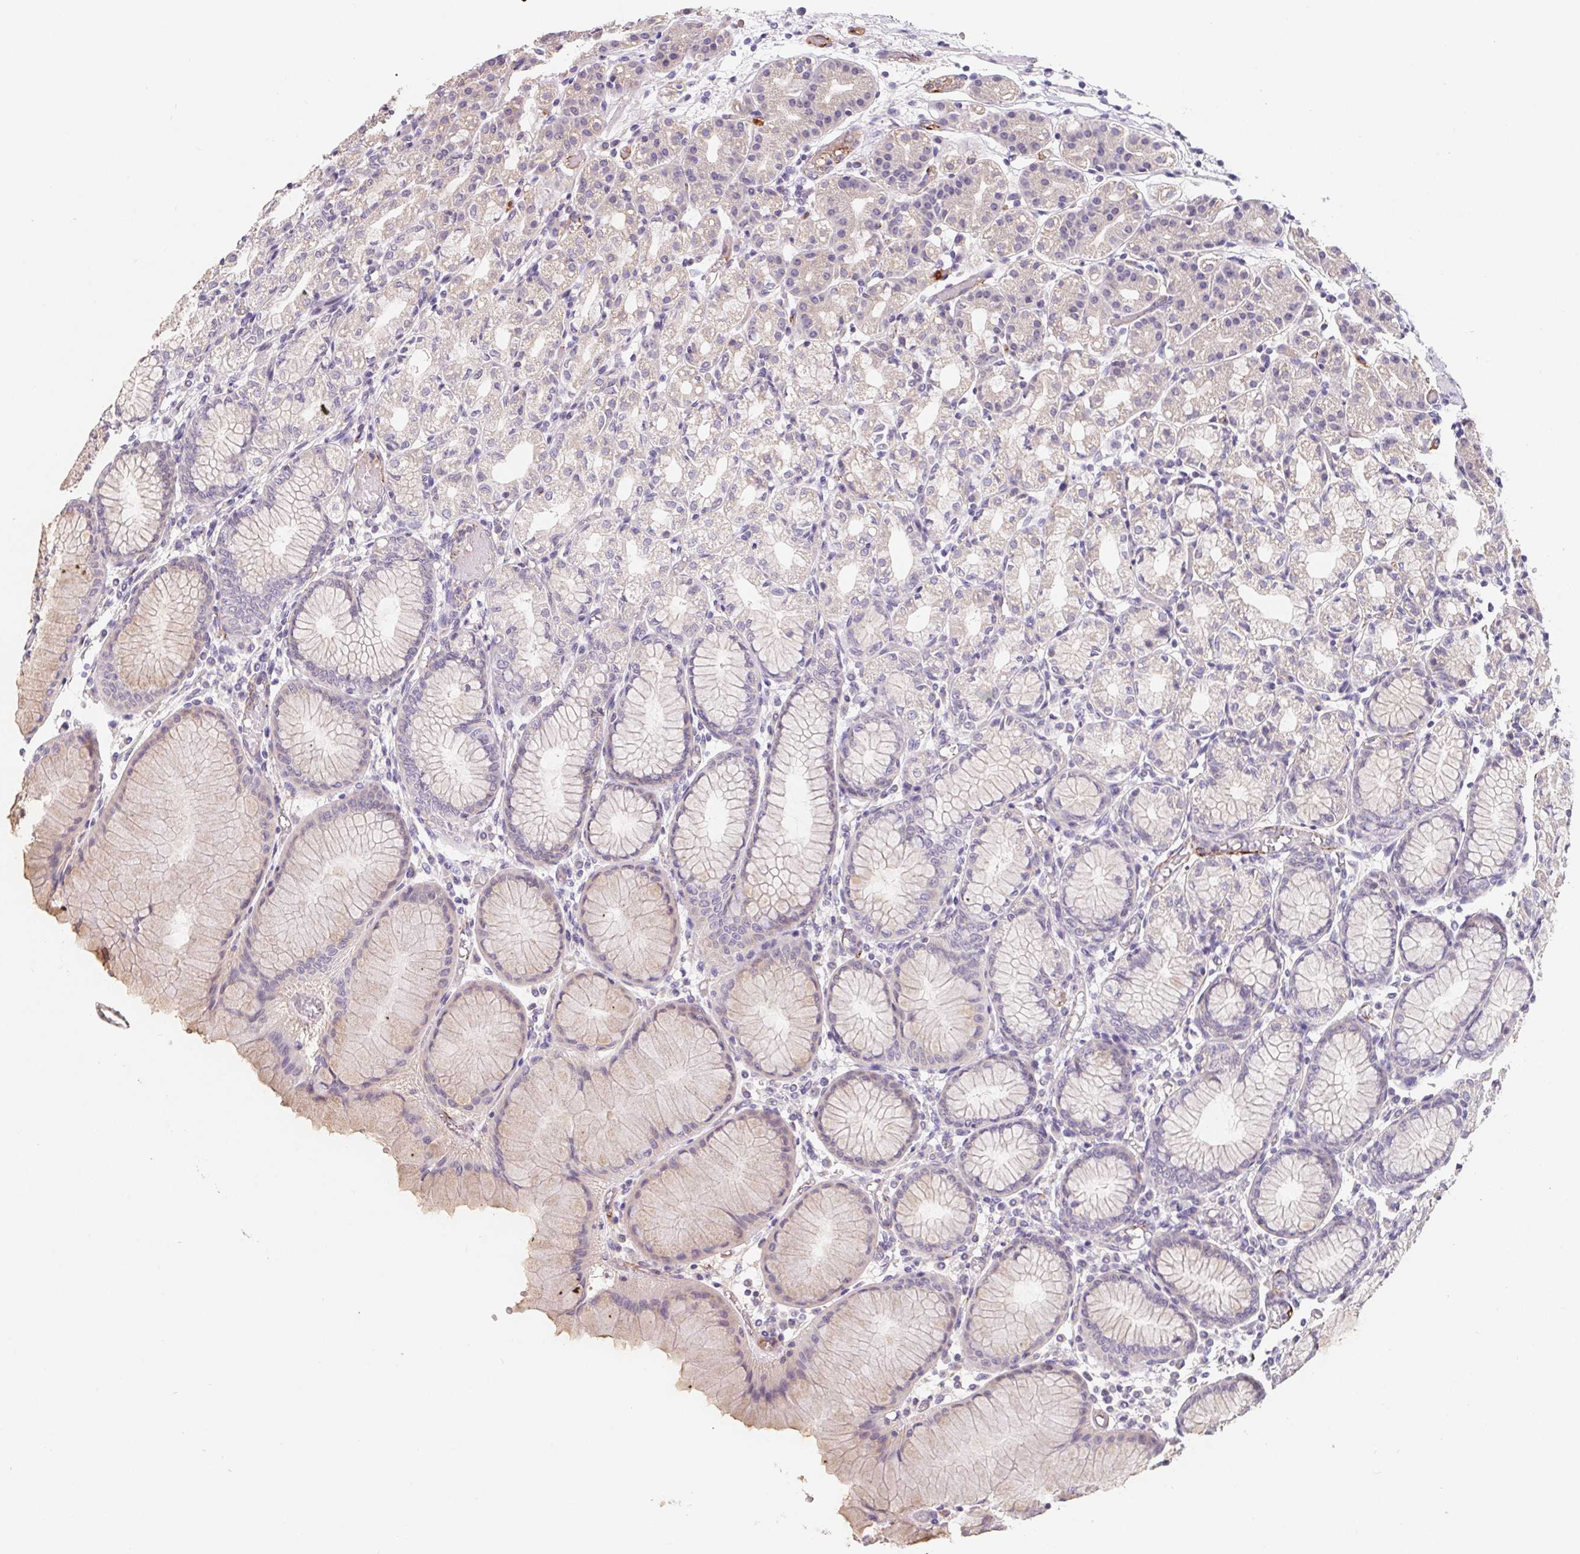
{"staining": {"intensity": "negative", "quantity": "none", "location": "none"}, "tissue": "stomach", "cell_type": "Glandular cells", "image_type": "normal", "snomed": [{"axis": "morphology", "description": "Normal tissue, NOS"}, {"axis": "topography", "description": "Stomach"}], "caption": "IHC of benign human stomach shows no staining in glandular cells. (Stains: DAB (3,3'-diaminobenzidine) immunohistochemistry (IHC) with hematoxylin counter stain, Microscopy: brightfield microscopy at high magnification).", "gene": "LPA", "patient": {"sex": "female", "age": 57}}